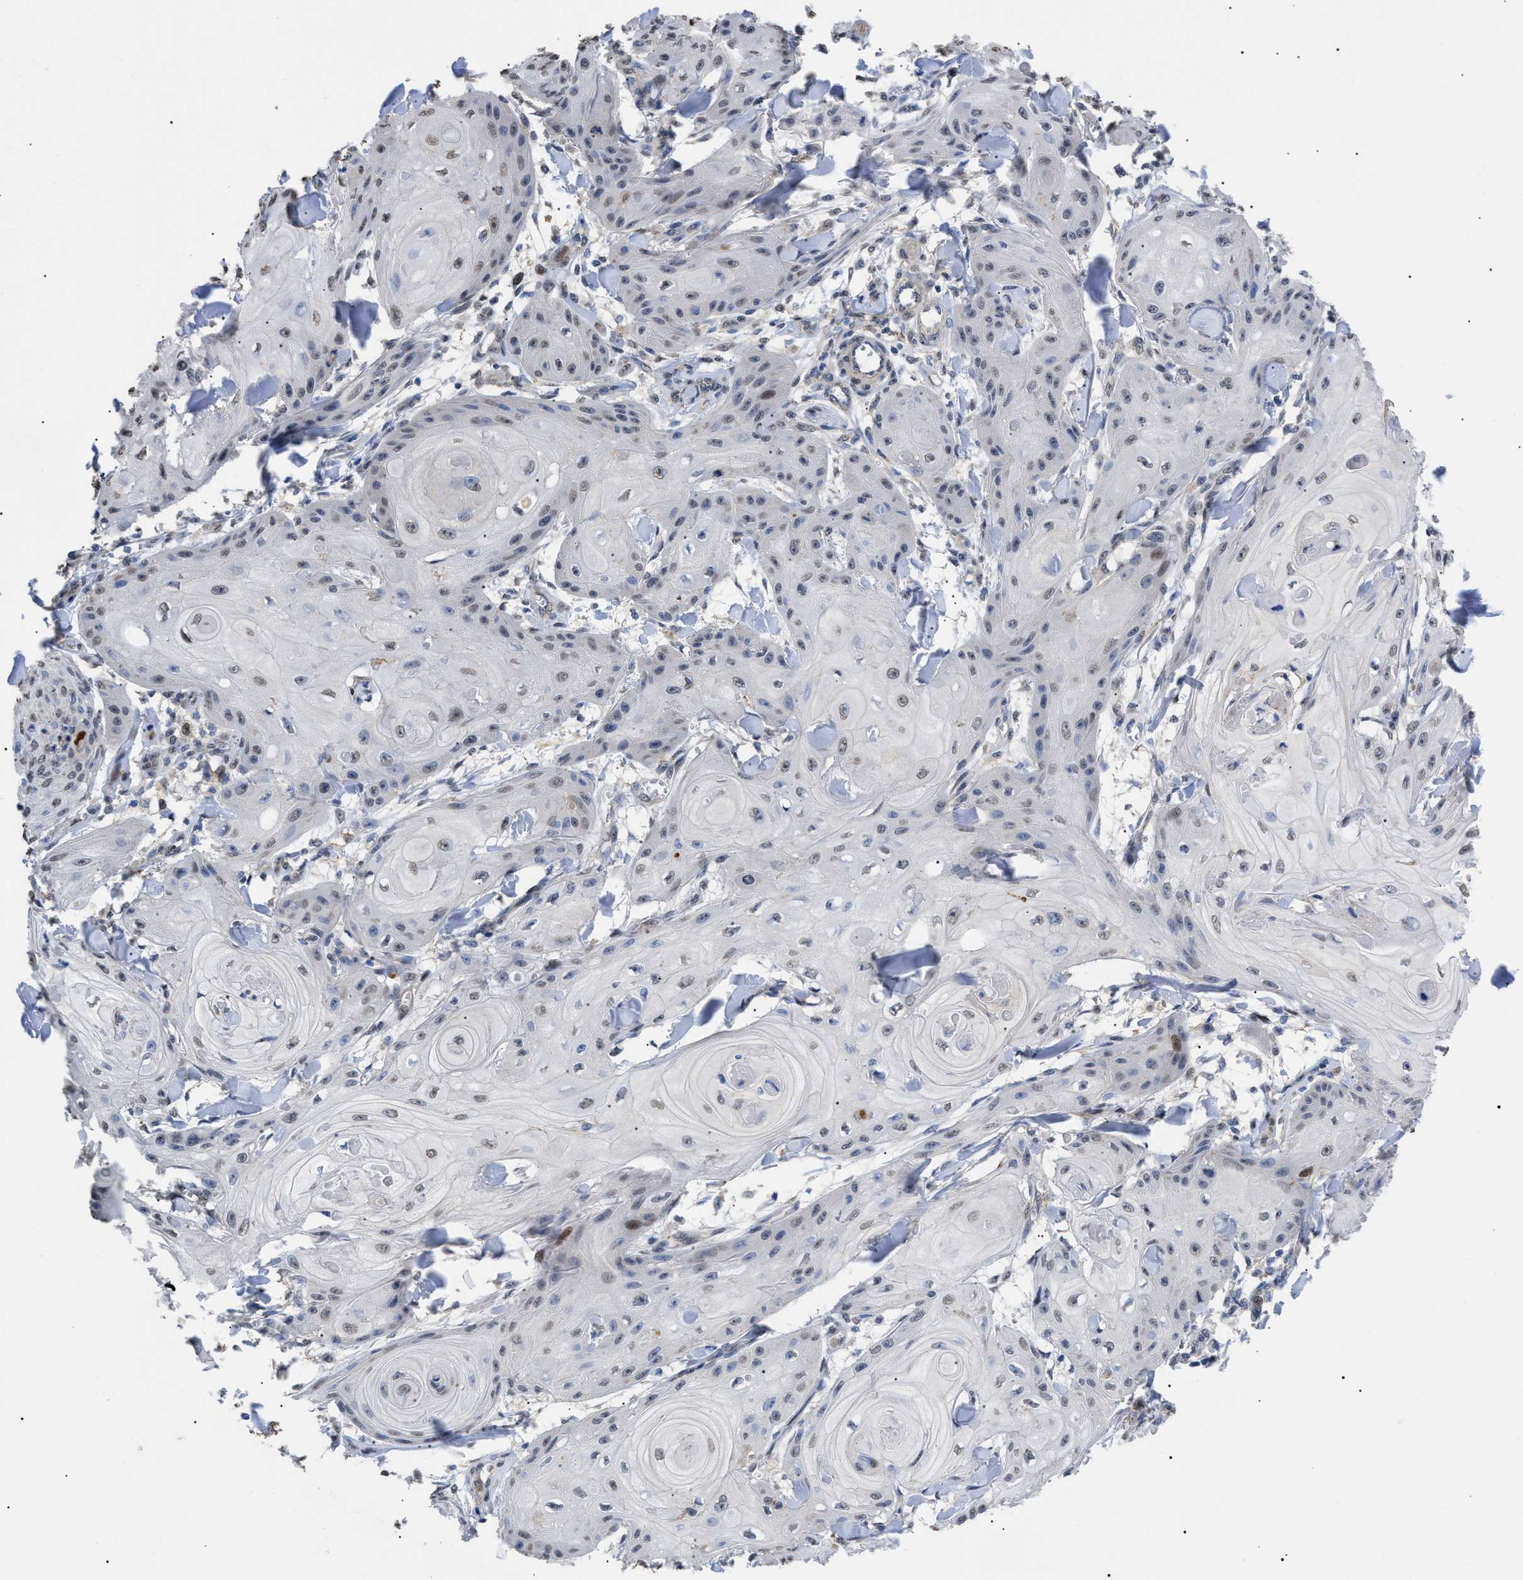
{"staining": {"intensity": "weak", "quantity": "<25%", "location": "nuclear"}, "tissue": "skin cancer", "cell_type": "Tumor cells", "image_type": "cancer", "snomed": [{"axis": "morphology", "description": "Squamous cell carcinoma, NOS"}, {"axis": "topography", "description": "Skin"}], "caption": "High power microscopy histopathology image of an immunohistochemistry (IHC) image of squamous cell carcinoma (skin), revealing no significant expression in tumor cells. (Brightfield microscopy of DAB (3,3'-diaminobenzidine) immunohistochemistry at high magnification).", "gene": "SFXN5", "patient": {"sex": "male", "age": 74}}